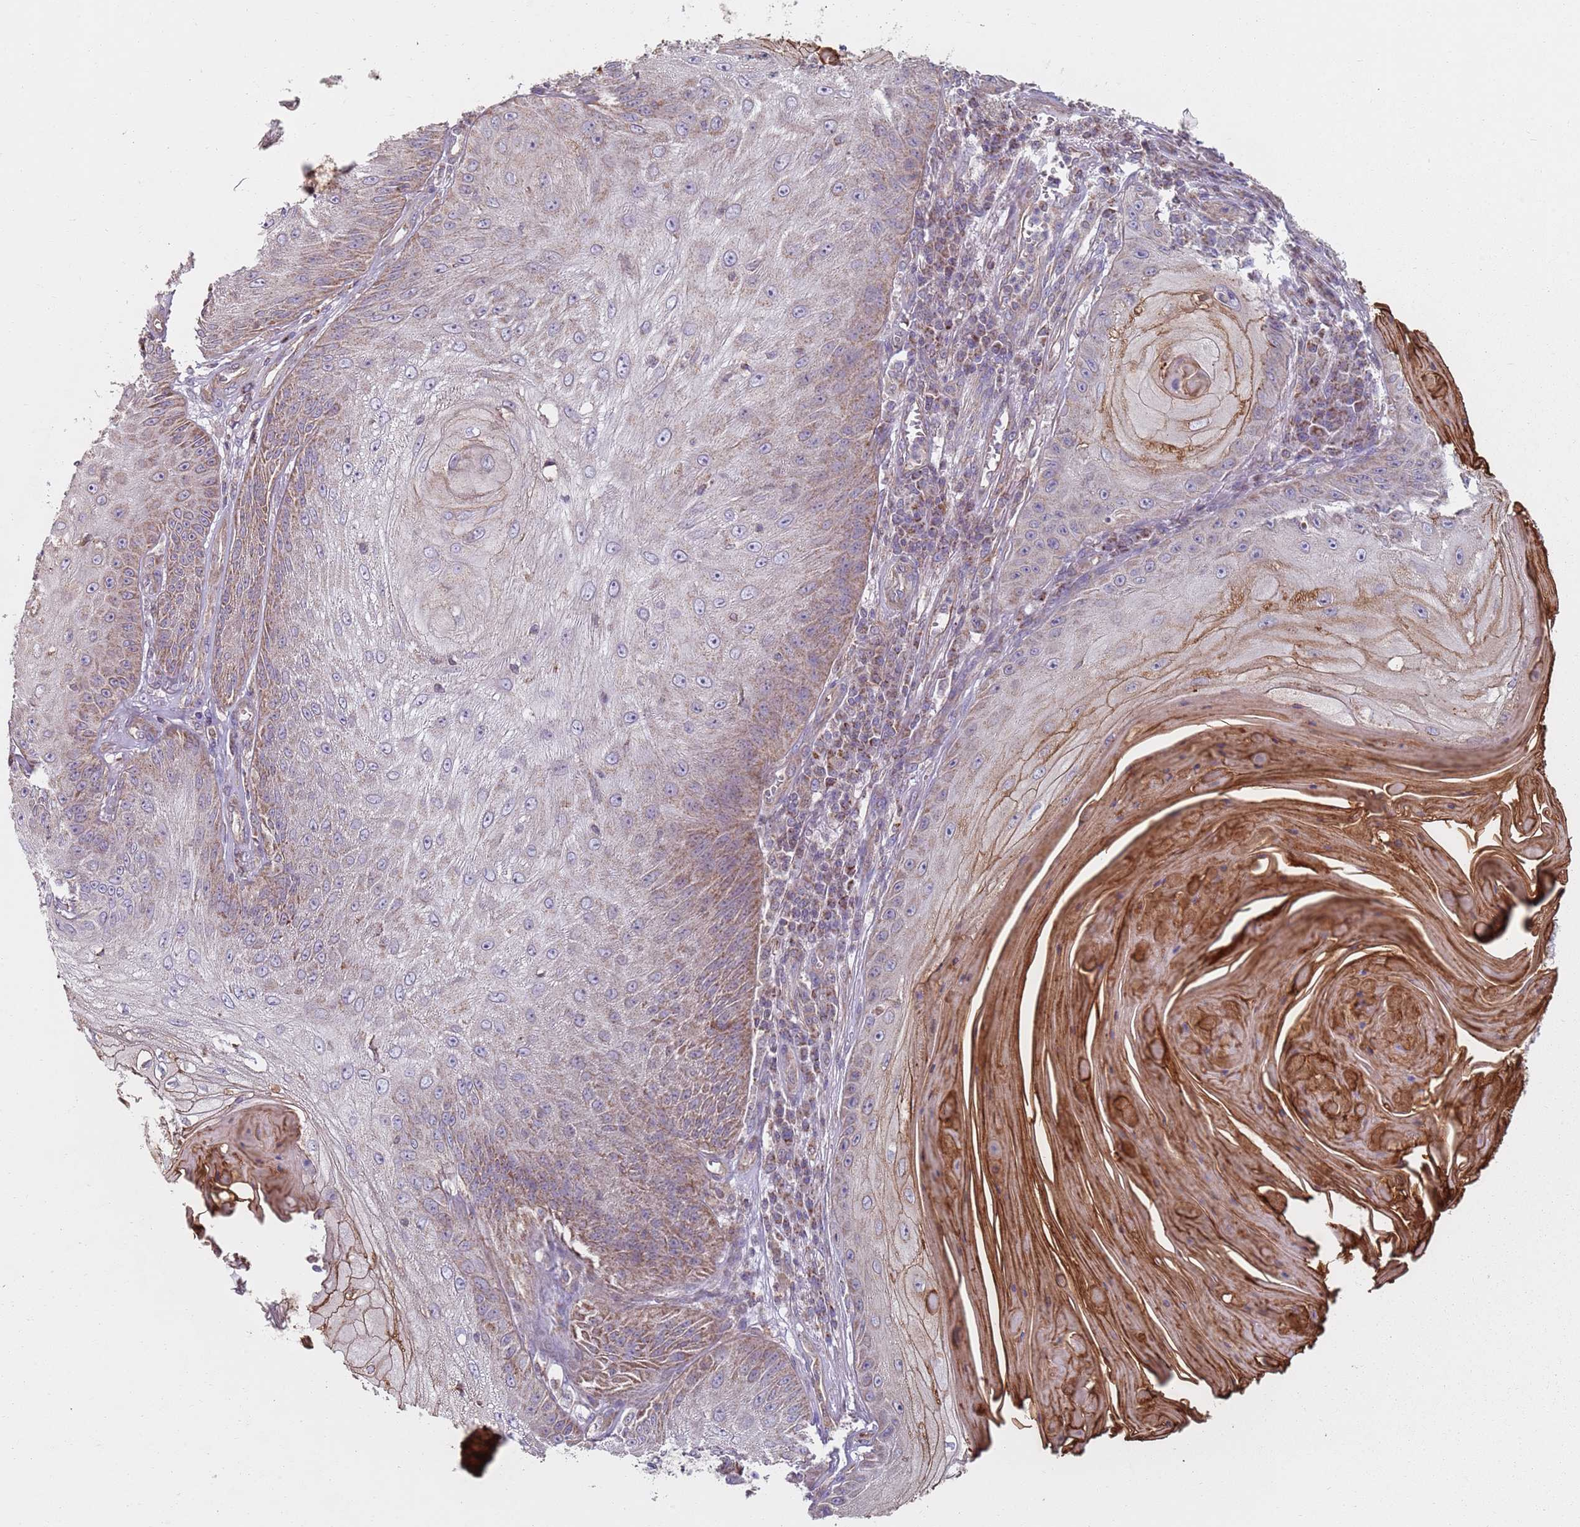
{"staining": {"intensity": "moderate", "quantity": "<25%", "location": "cytoplasmic/membranous"}, "tissue": "skin cancer", "cell_type": "Tumor cells", "image_type": "cancer", "snomed": [{"axis": "morphology", "description": "Squamous cell carcinoma, NOS"}, {"axis": "topography", "description": "Skin"}], "caption": "The micrograph demonstrates a brown stain indicating the presence of a protein in the cytoplasmic/membranous of tumor cells in skin cancer (squamous cell carcinoma).", "gene": "GAS8", "patient": {"sex": "male", "age": 70}}